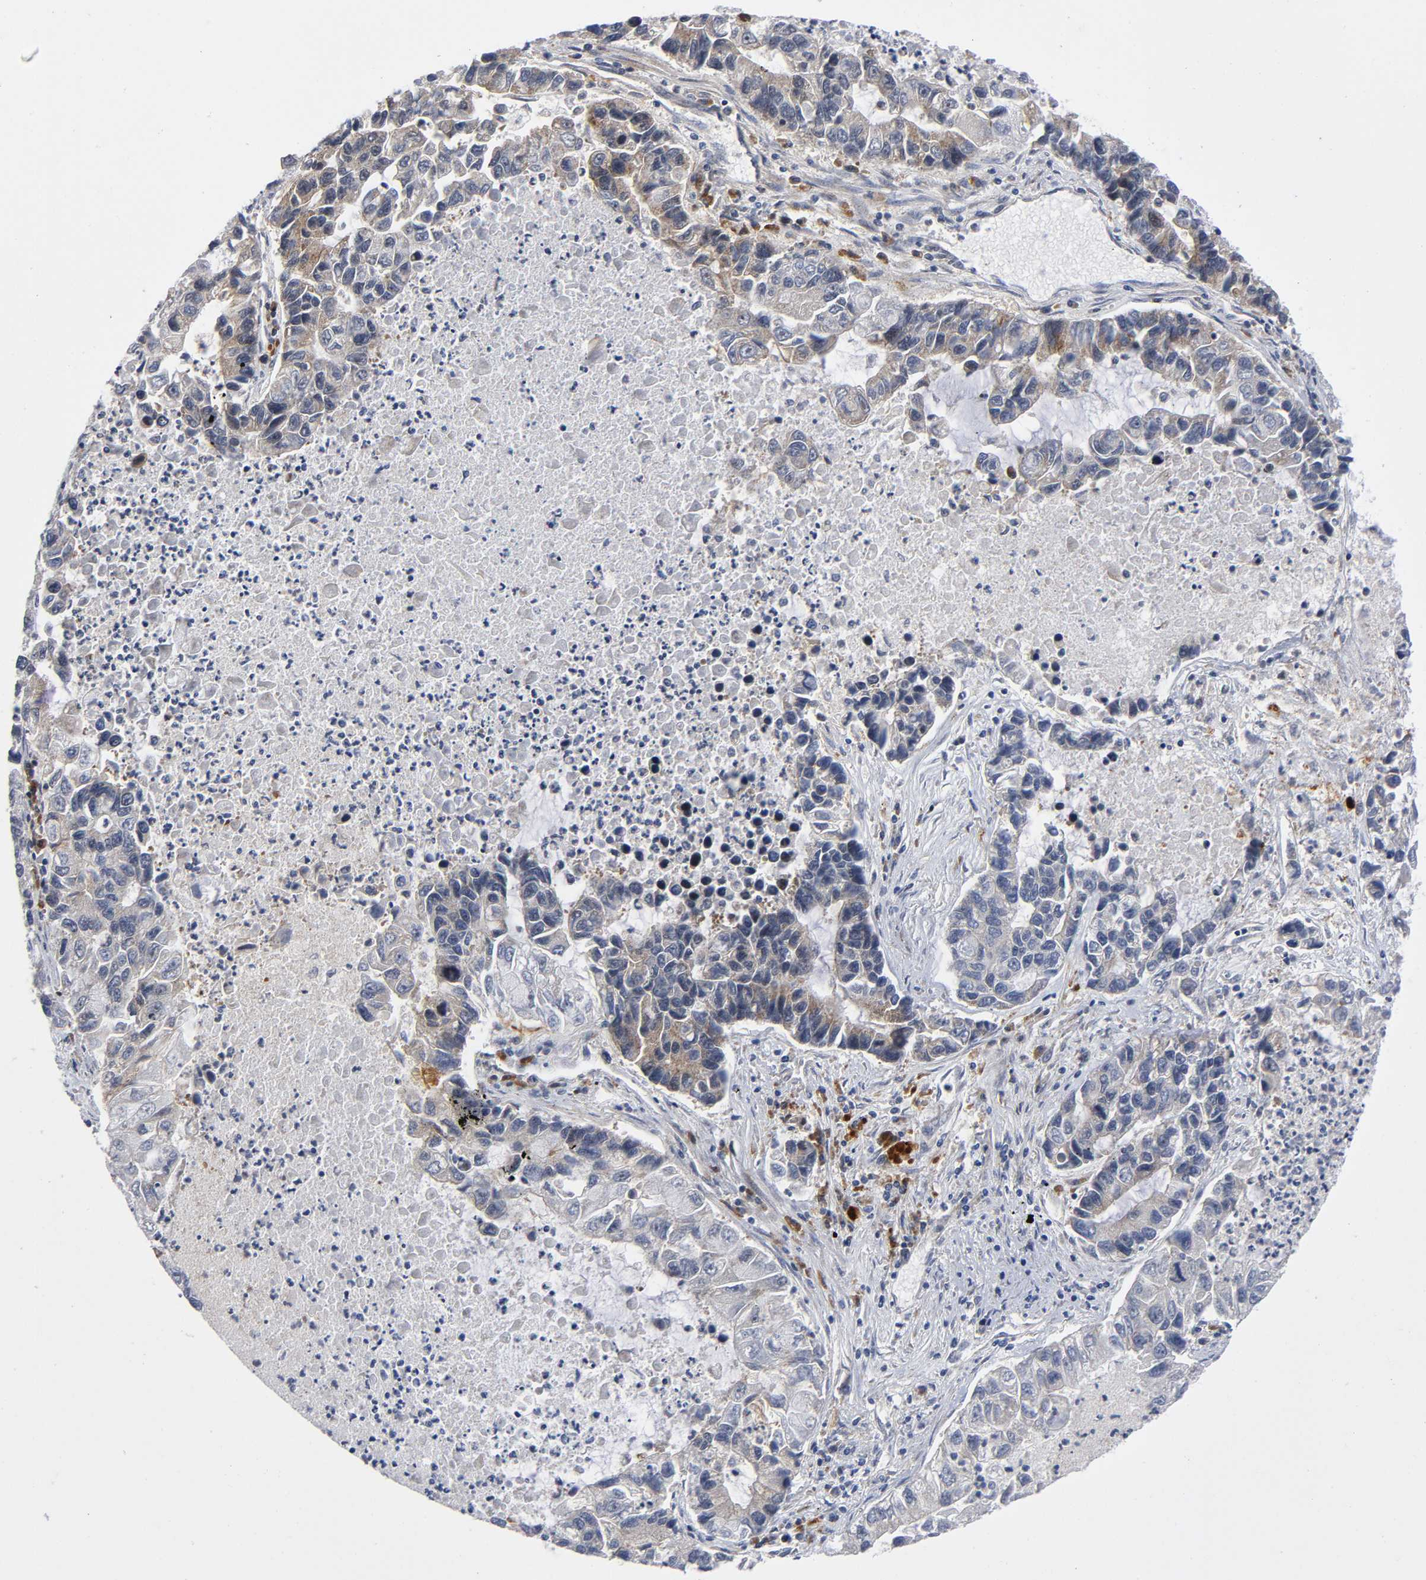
{"staining": {"intensity": "moderate", "quantity": "25%-75%", "location": "cytoplasmic/membranous"}, "tissue": "lung cancer", "cell_type": "Tumor cells", "image_type": "cancer", "snomed": [{"axis": "morphology", "description": "Adenocarcinoma, NOS"}, {"axis": "topography", "description": "Lung"}], "caption": "Human adenocarcinoma (lung) stained with a protein marker shows moderate staining in tumor cells.", "gene": "EIF5", "patient": {"sex": "female", "age": 51}}